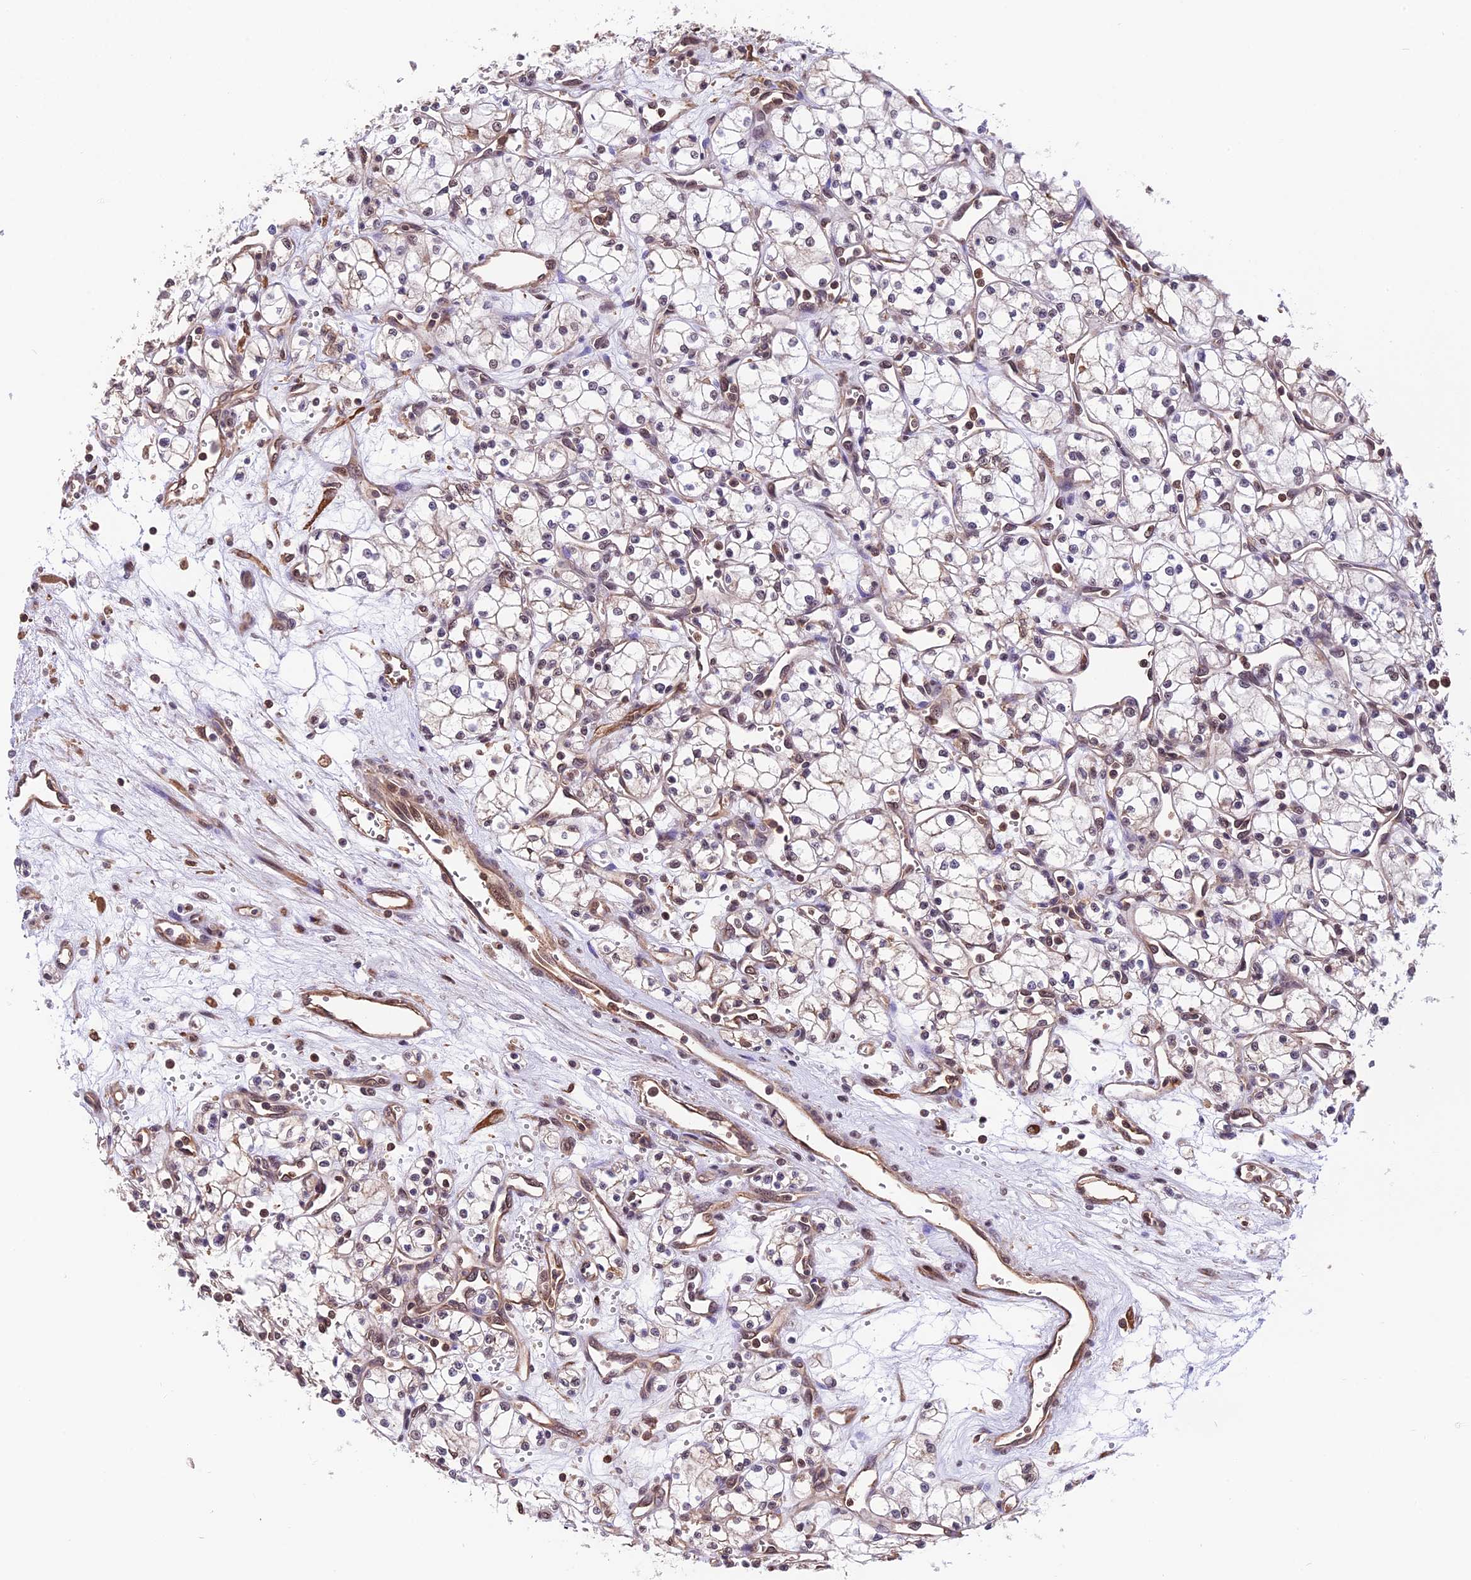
{"staining": {"intensity": "negative", "quantity": "none", "location": "none"}, "tissue": "renal cancer", "cell_type": "Tumor cells", "image_type": "cancer", "snomed": [{"axis": "morphology", "description": "Adenocarcinoma, NOS"}, {"axis": "topography", "description": "Kidney"}], "caption": "Photomicrograph shows no significant protein positivity in tumor cells of renal cancer (adenocarcinoma).", "gene": "ZC3H4", "patient": {"sex": "male", "age": 59}}